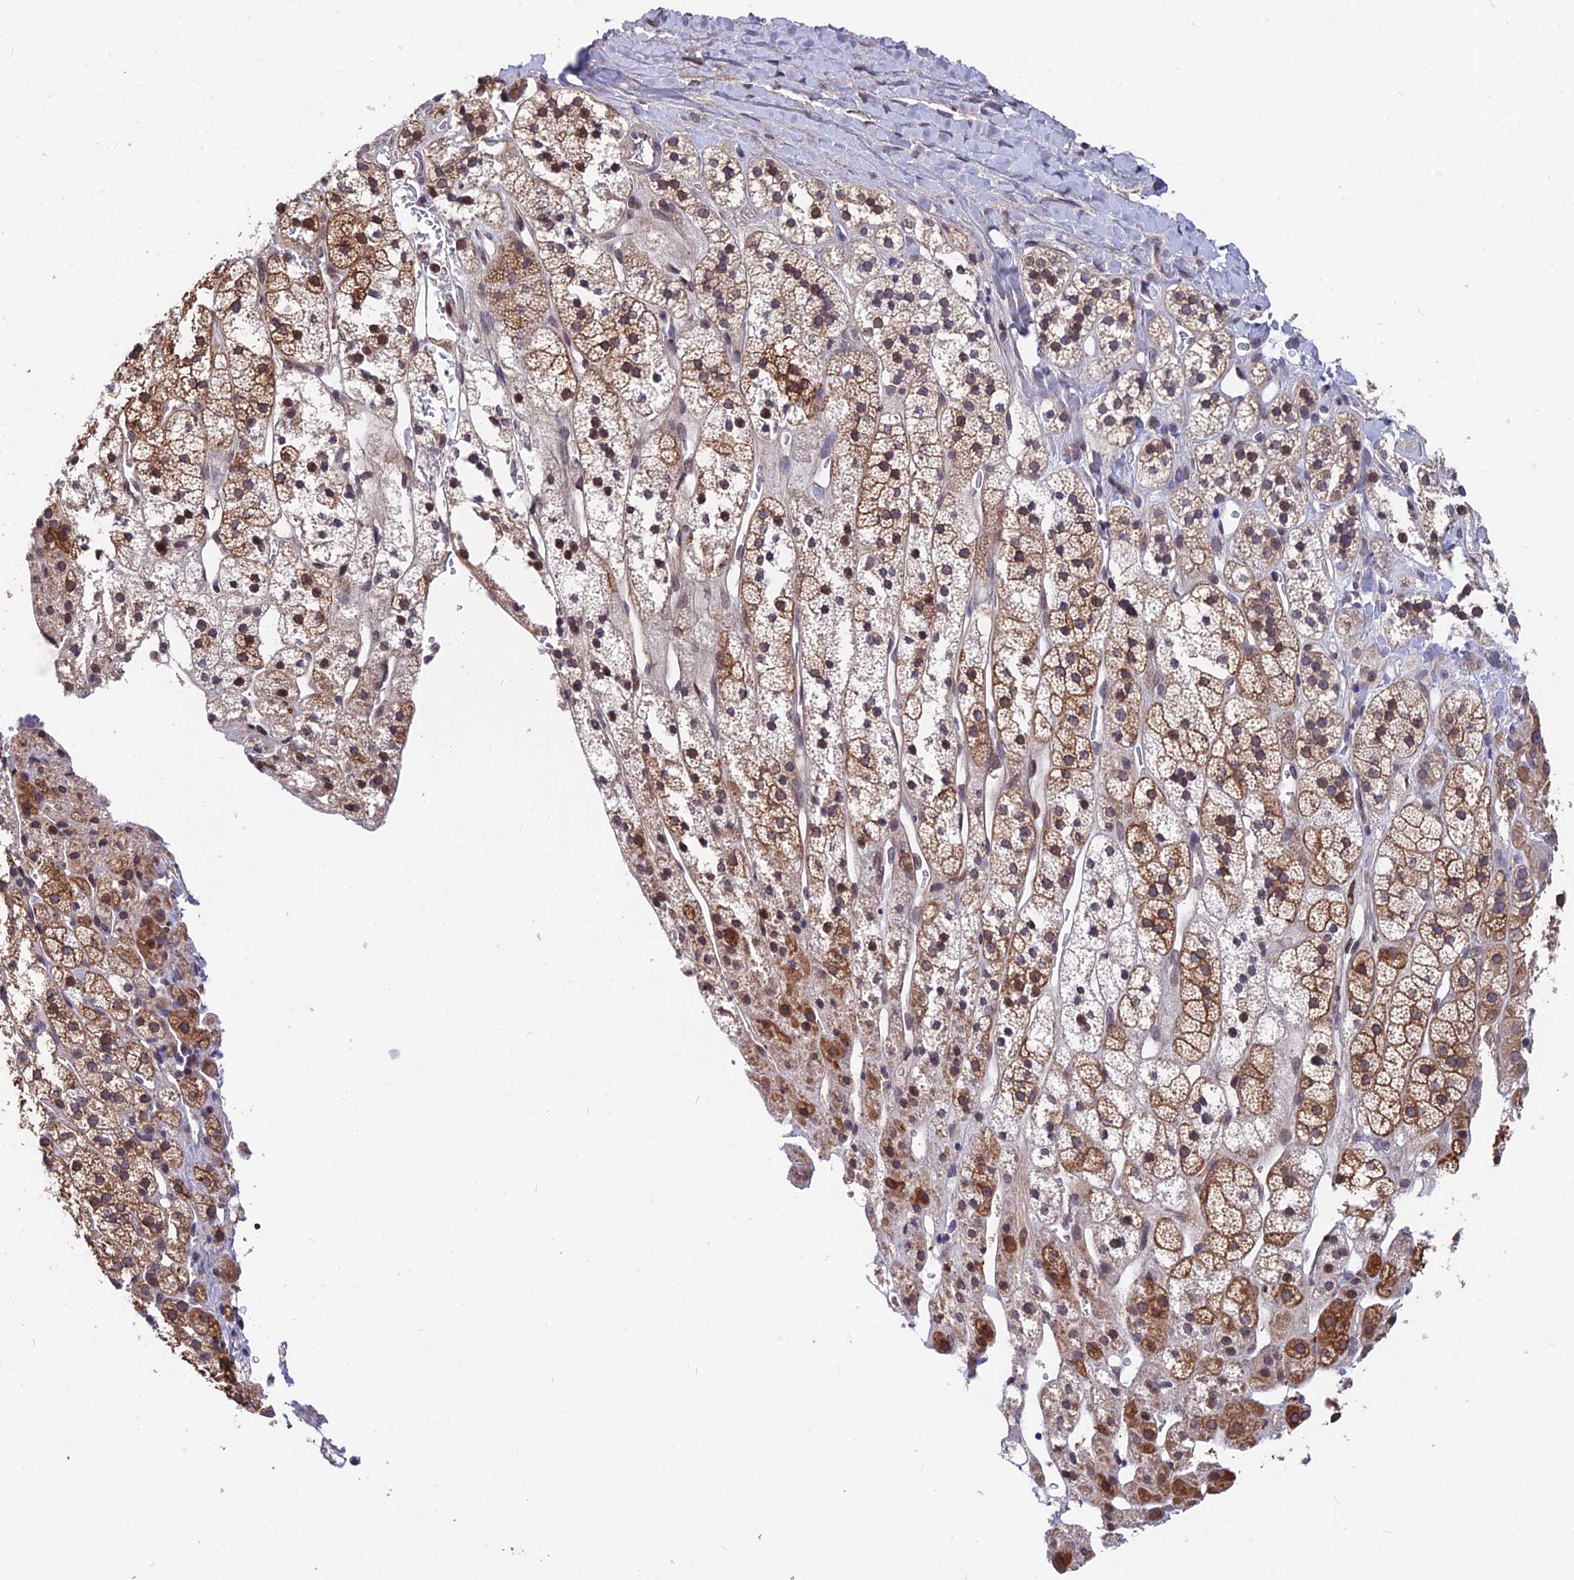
{"staining": {"intensity": "moderate", "quantity": ">75%", "location": "cytoplasmic/membranous"}, "tissue": "adrenal gland", "cell_type": "Glandular cells", "image_type": "normal", "snomed": [{"axis": "morphology", "description": "Normal tissue, NOS"}, {"axis": "topography", "description": "Adrenal gland"}], "caption": "IHC image of unremarkable adrenal gland stained for a protein (brown), which reveals medium levels of moderate cytoplasmic/membranous positivity in approximately >75% of glandular cells.", "gene": "INPP4A", "patient": {"sex": "male", "age": 56}}